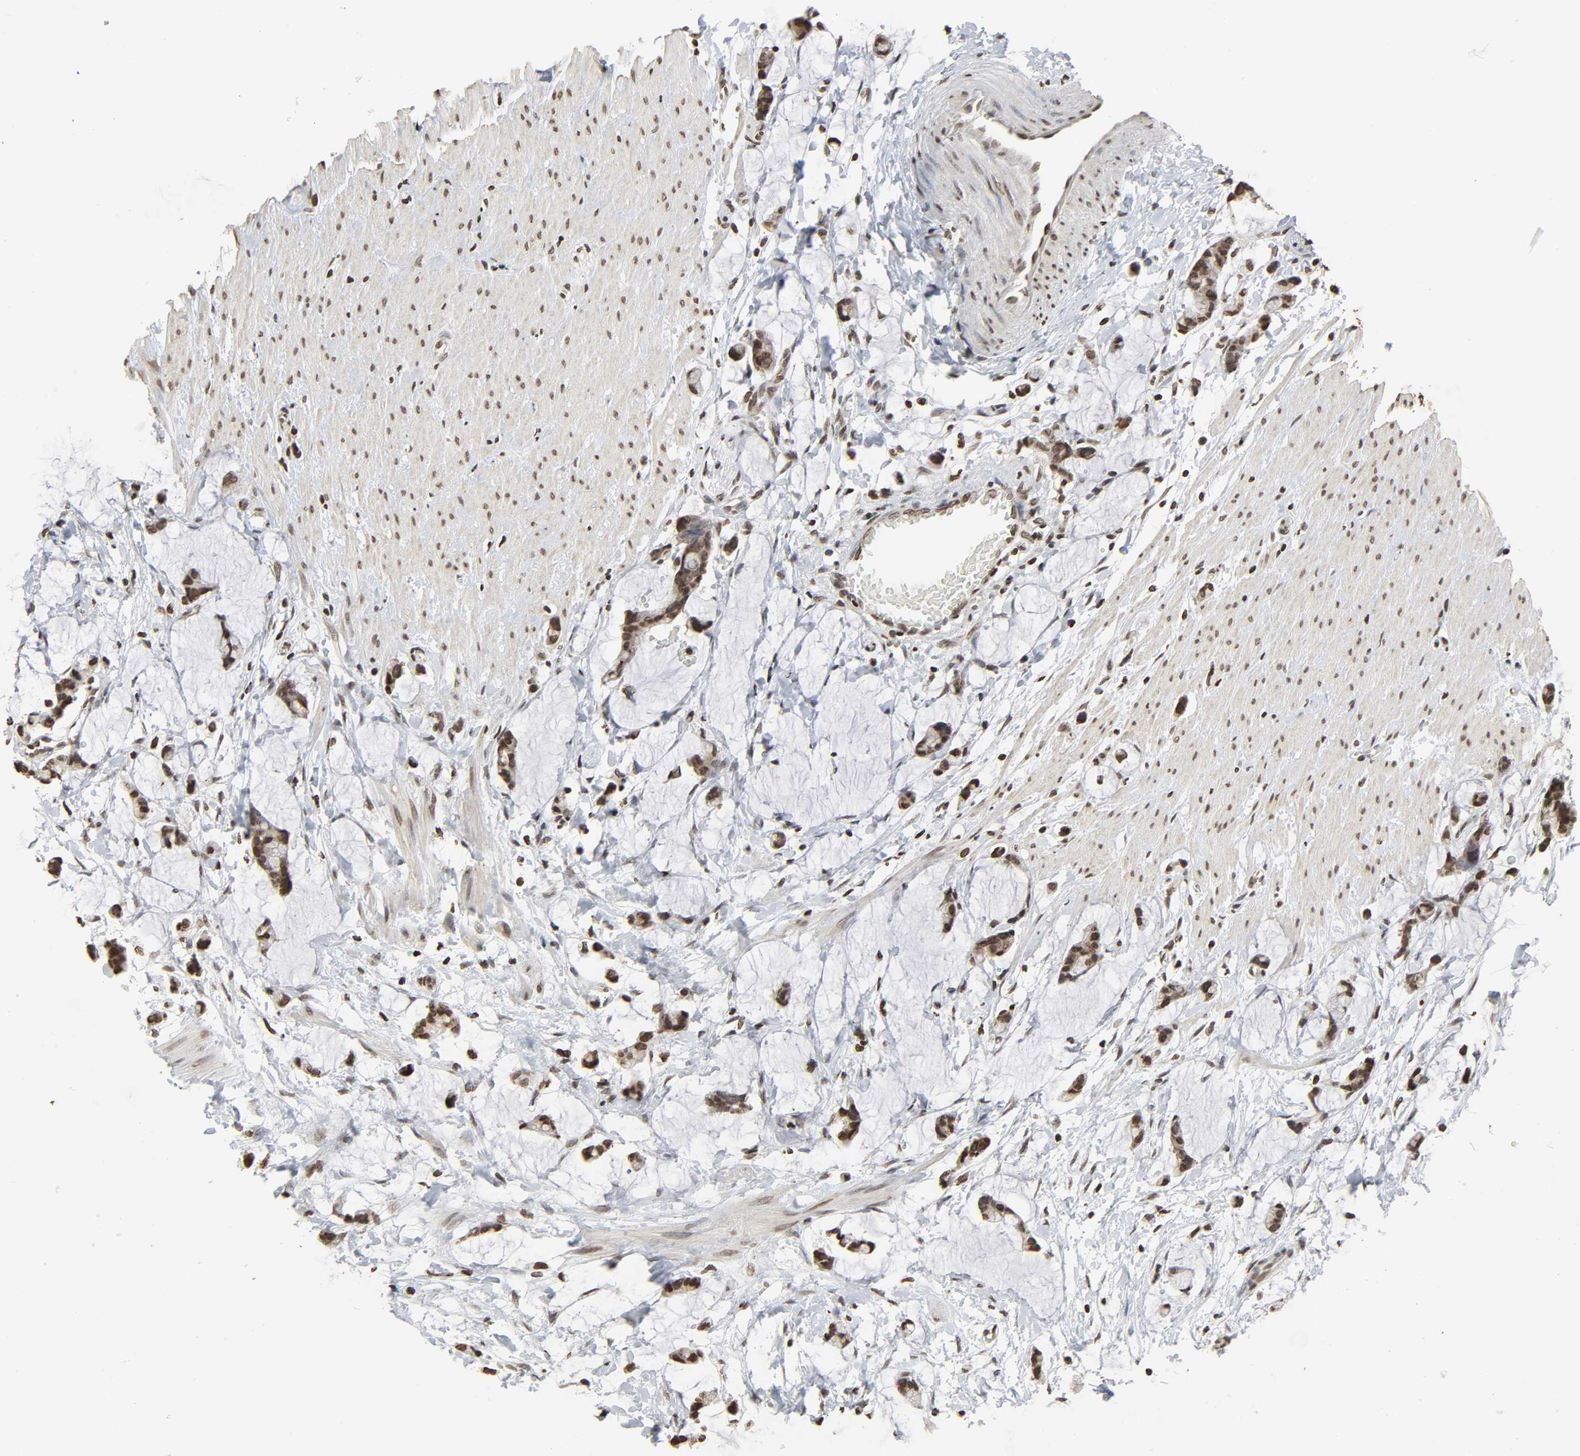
{"staining": {"intensity": "moderate", "quantity": ">75%", "location": "nuclear"}, "tissue": "colorectal cancer", "cell_type": "Tumor cells", "image_type": "cancer", "snomed": [{"axis": "morphology", "description": "Adenocarcinoma, NOS"}, {"axis": "topography", "description": "Colon"}], "caption": "Colorectal adenocarcinoma stained with immunohistochemistry (IHC) exhibits moderate nuclear staining in approximately >75% of tumor cells. The protein is shown in brown color, while the nuclei are stained blue.", "gene": "ELAVL1", "patient": {"sex": "male", "age": 14}}